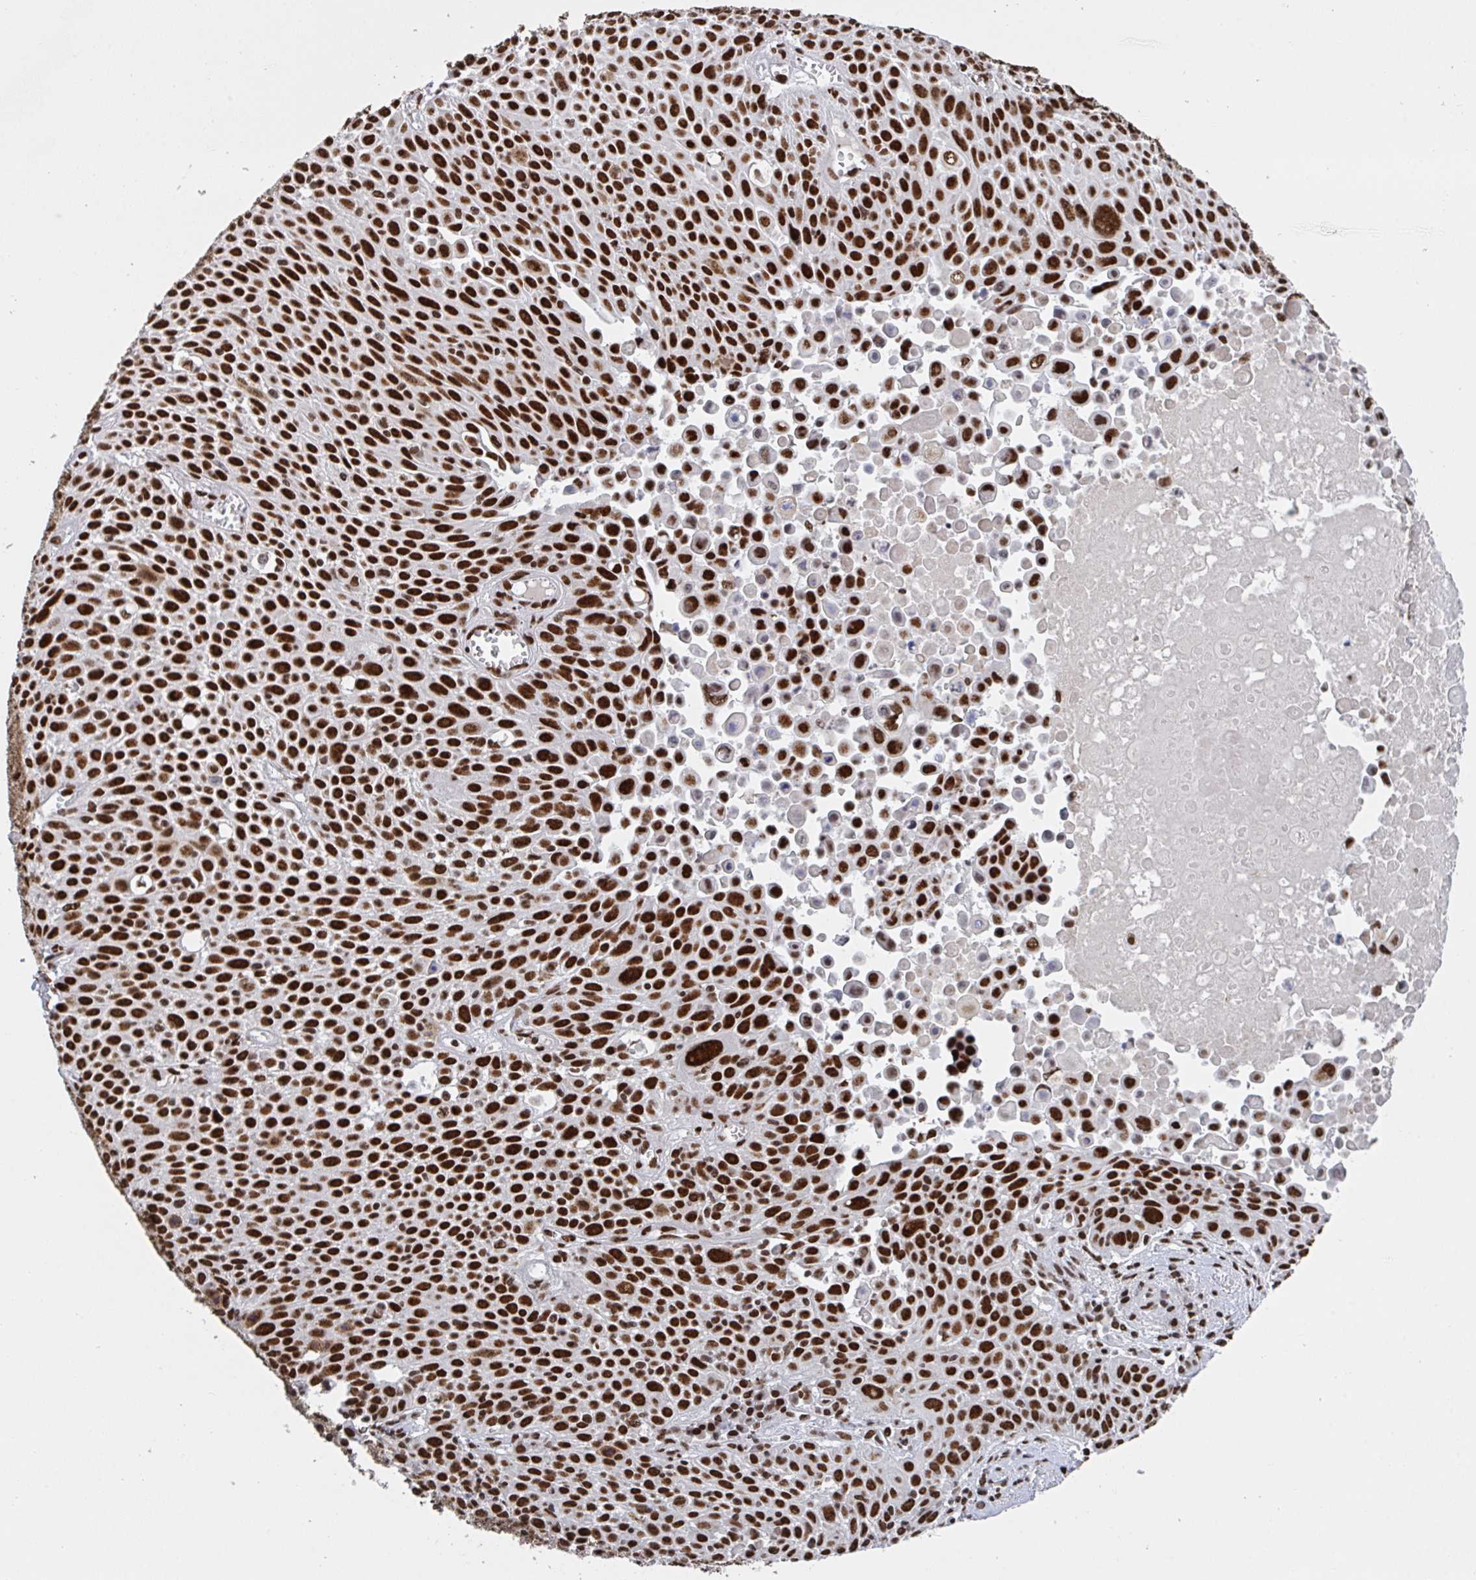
{"staining": {"intensity": "strong", "quantity": ">75%", "location": "nuclear"}, "tissue": "lung cancer", "cell_type": "Tumor cells", "image_type": "cancer", "snomed": [{"axis": "morphology", "description": "Squamous cell carcinoma, NOS"}, {"axis": "morphology", "description": "Squamous cell carcinoma, metastatic, NOS"}, {"axis": "topography", "description": "Lymph node"}, {"axis": "topography", "description": "Lung"}], "caption": "Protein expression analysis of lung squamous cell carcinoma displays strong nuclear expression in approximately >75% of tumor cells.", "gene": "ZNF607", "patient": {"sex": "female", "age": 62}}